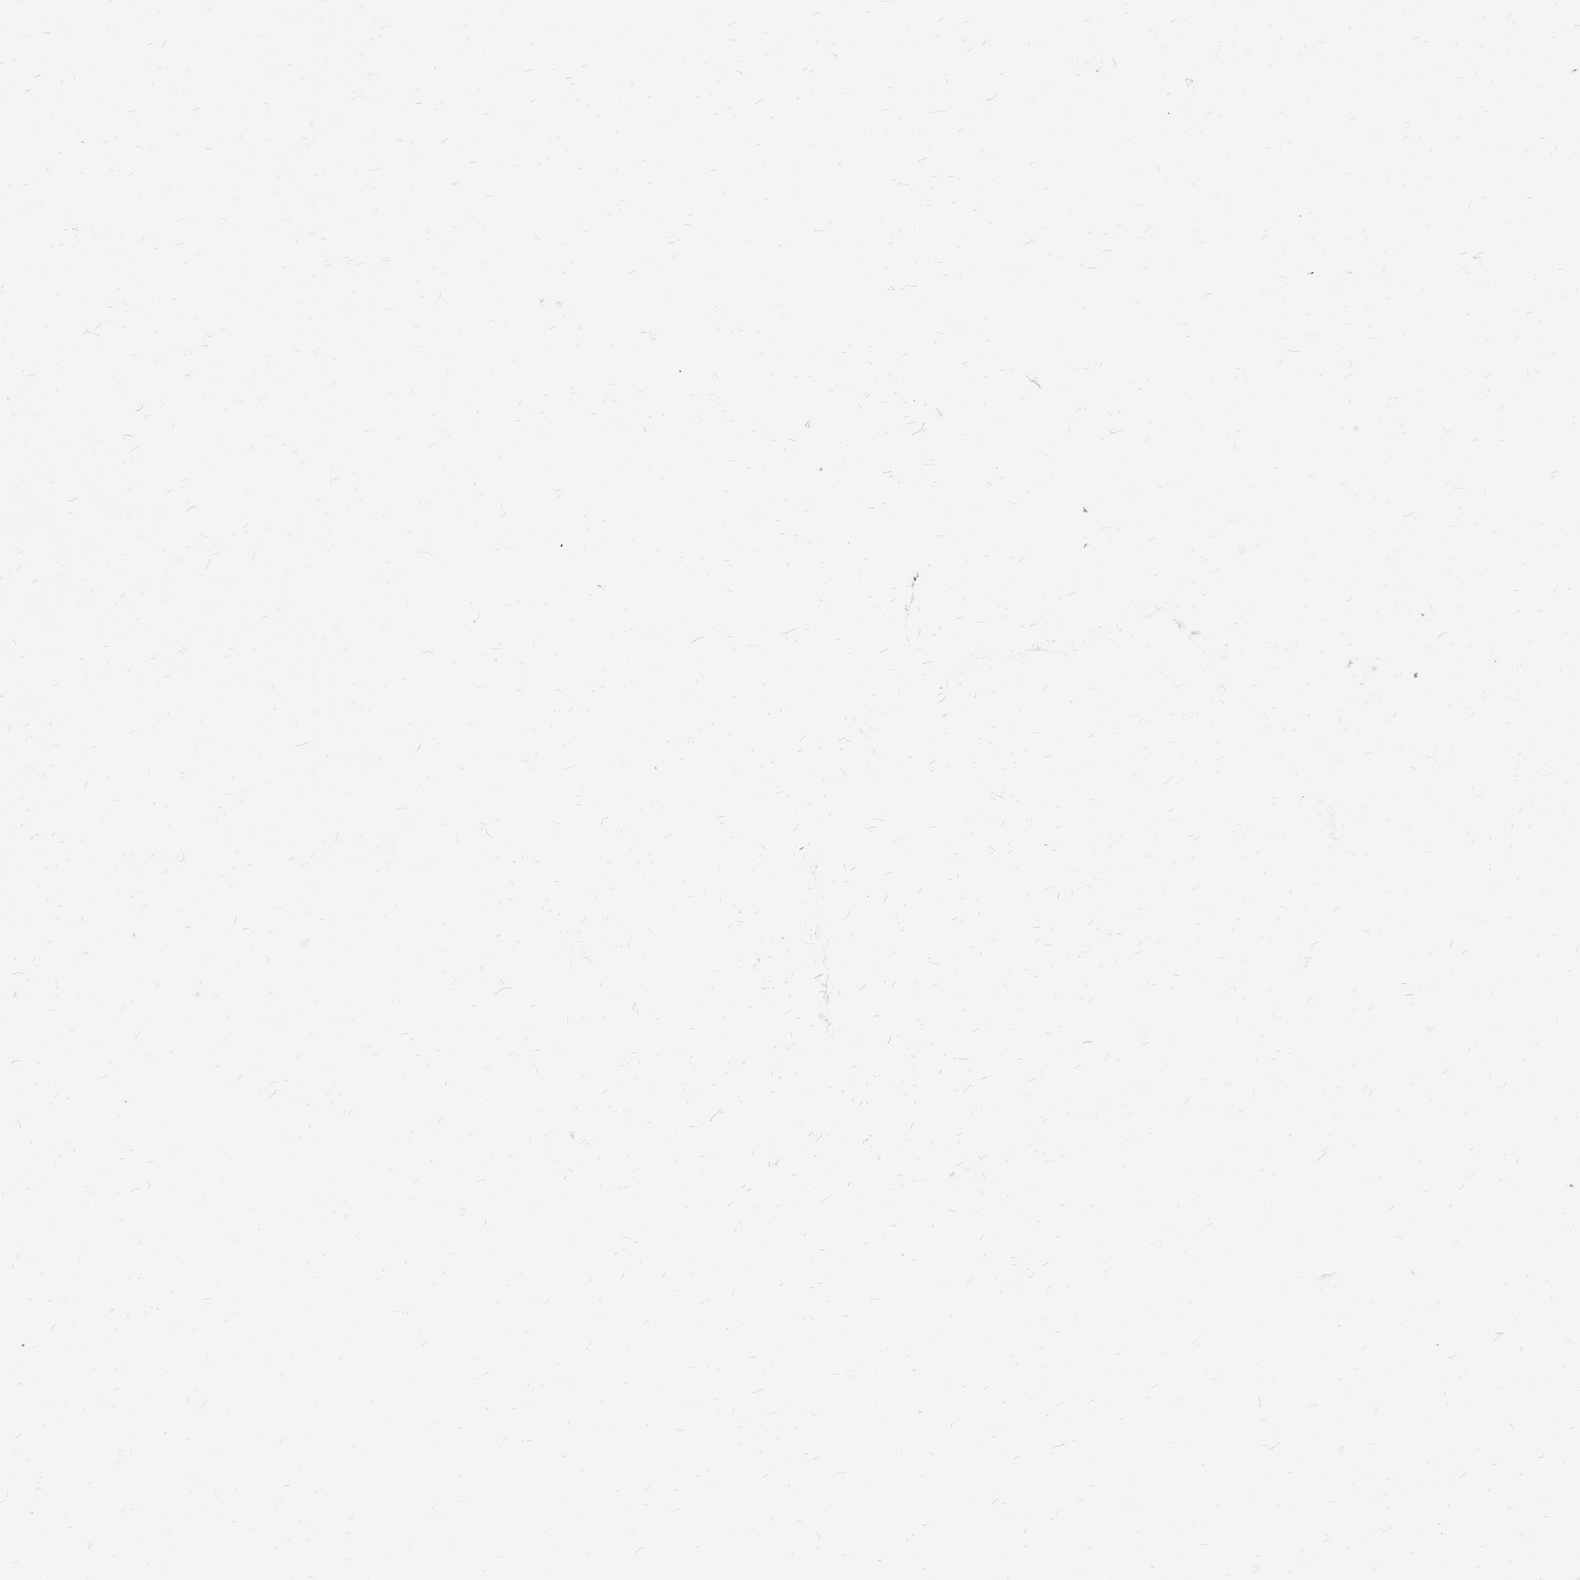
{"staining": {"intensity": "weak", "quantity": "<25%", "location": "cytoplasmic/membranous"}, "tissue": "endometrial cancer", "cell_type": "Tumor cells", "image_type": "cancer", "snomed": [{"axis": "morphology", "description": "Adenocarcinoma, NOS"}, {"axis": "topography", "description": "Endometrium"}], "caption": "High magnification brightfield microscopy of endometrial cancer (adenocarcinoma) stained with DAB (3,3'-diaminobenzidine) (brown) and counterstained with hematoxylin (blue): tumor cells show no significant staining.", "gene": "OXCT1", "patient": {"sex": "female", "age": 79}}